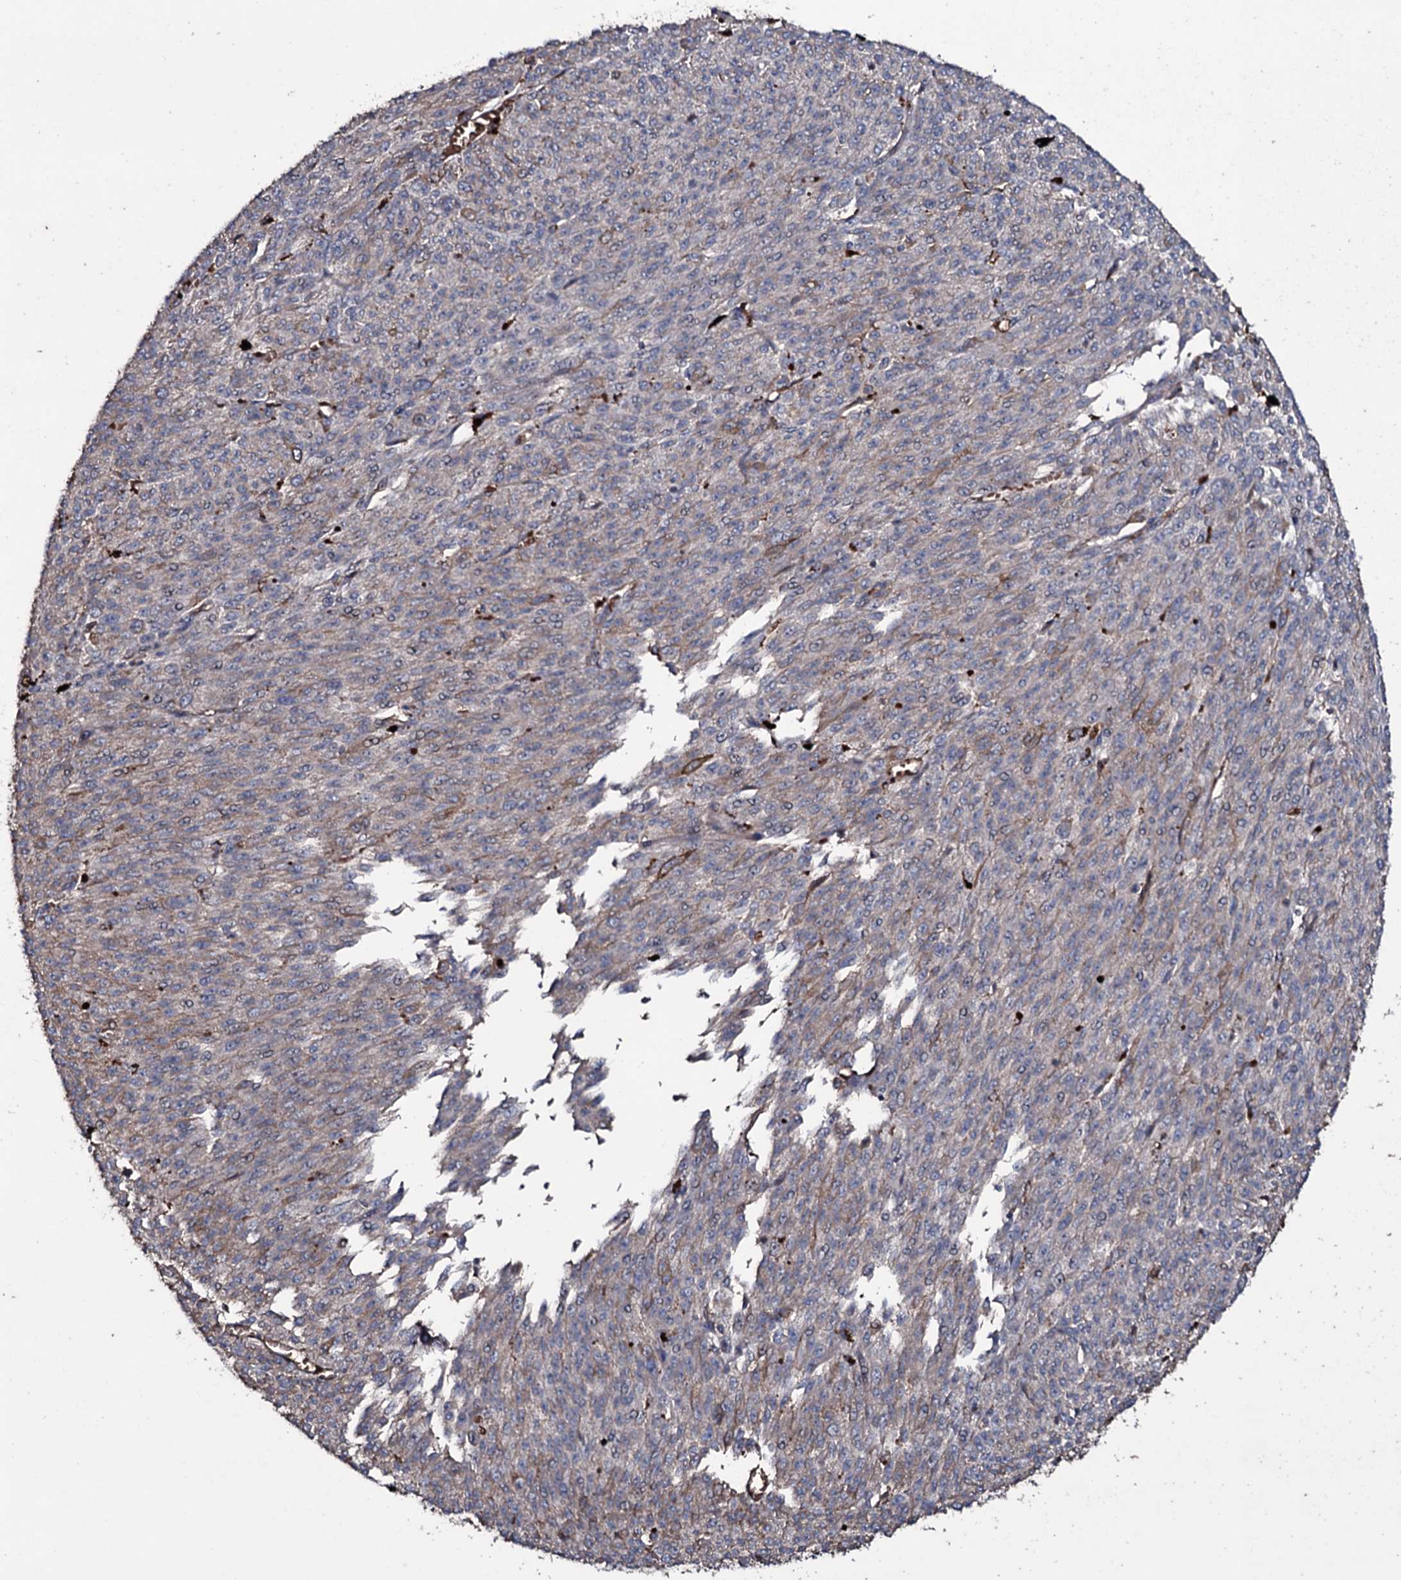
{"staining": {"intensity": "weak", "quantity": "<25%", "location": "cytoplasmic/membranous"}, "tissue": "melanoma", "cell_type": "Tumor cells", "image_type": "cancer", "snomed": [{"axis": "morphology", "description": "Malignant melanoma, NOS"}, {"axis": "topography", "description": "Skin"}], "caption": "Human melanoma stained for a protein using immunohistochemistry (IHC) demonstrates no positivity in tumor cells.", "gene": "ZSWIM8", "patient": {"sex": "female", "age": 52}}